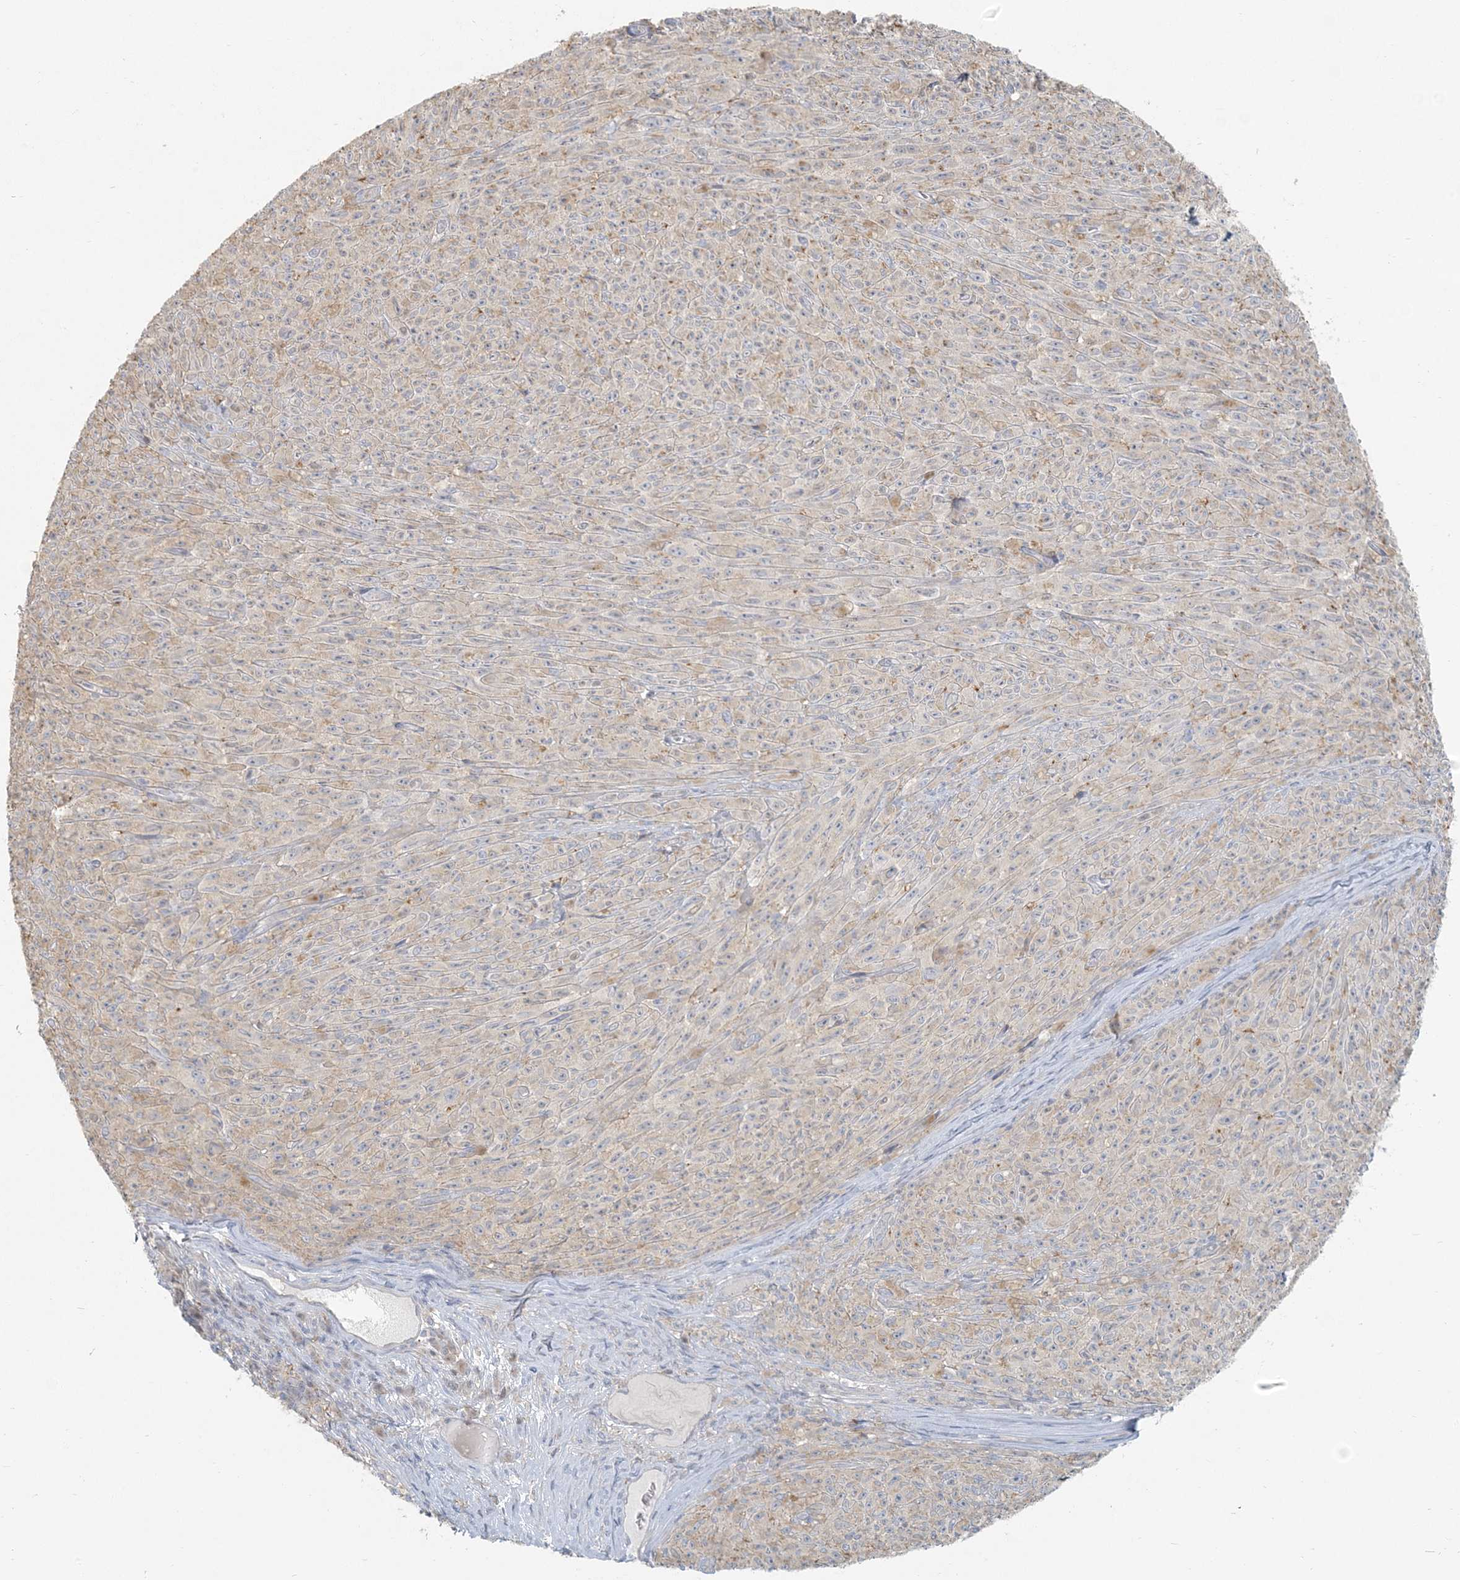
{"staining": {"intensity": "weak", "quantity": "<25%", "location": "cytoplasmic/membranous"}, "tissue": "melanoma", "cell_type": "Tumor cells", "image_type": "cancer", "snomed": [{"axis": "morphology", "description": "Malignant melanoma, NOS"}, {"axis": "topography", "description": "Skin"}], "caption": "The image displays no staining of tumor cells in malignant melanoma. (Brightfield microscopy of DAB (3,3'-diaminobenzidine) immunohistochemistry (IHC) at high magnification).", "gene": "HACL1", "patient": {"sex": "female", "age": 82}}